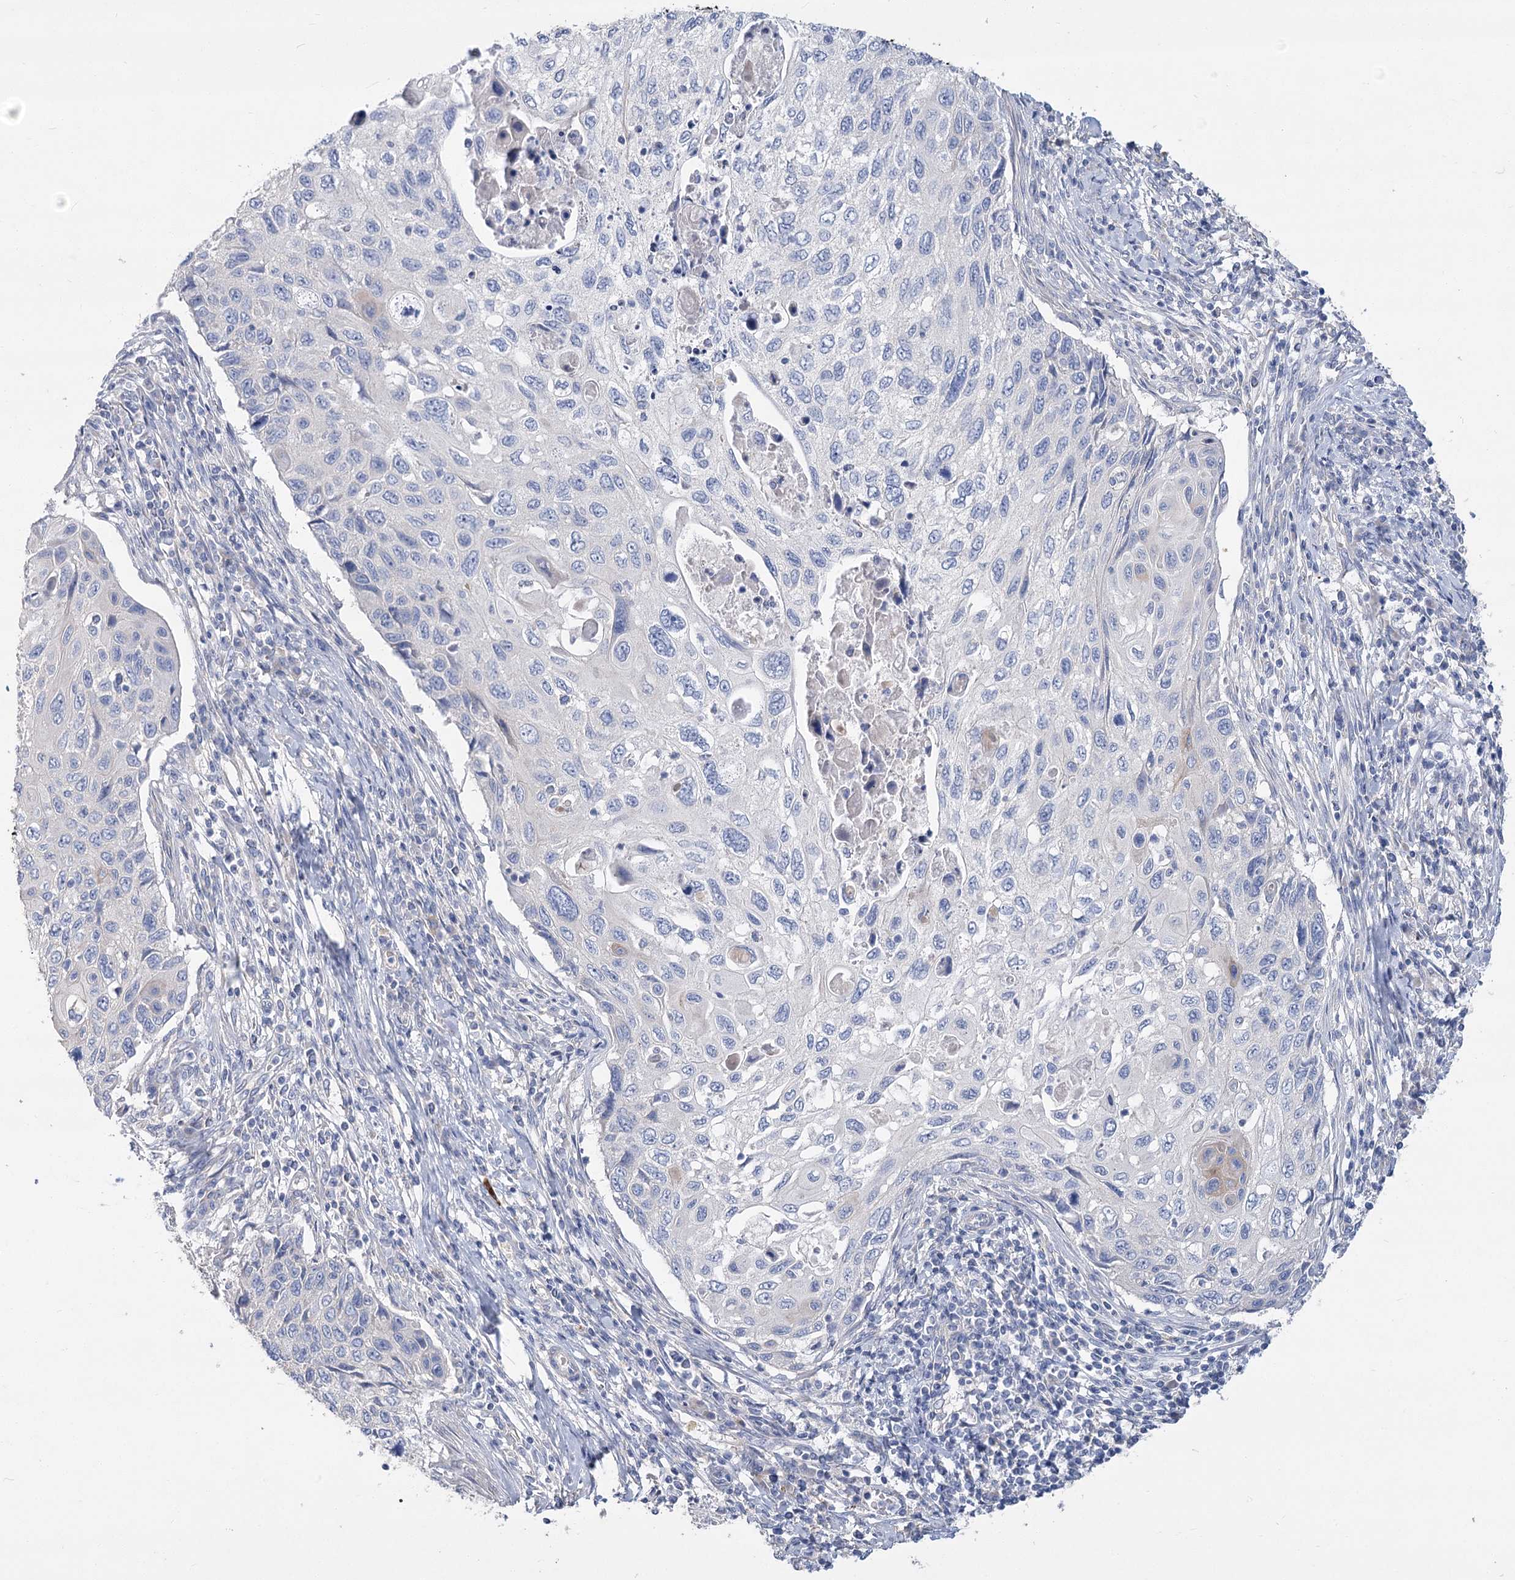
{"staining": {"intensity": "negative", "quantity": "none", "location": "none"}, "tissue": "cervical cancer", "cell_type": "Tumor cells", "image_type": "cancer", "snomed": [{"axis": "morphology", "description": "Squamous cell carcinoma, NOS"}, {"axis": "topography", "description": "Cervix"}], "caption": "Immunohistochemistry (IHC) histopathology image of human cervical cancer stained for a protein (brown), which displays no positivity in tumor cells.", "gene": "SLC9A3", "patient": {"sex": "female", "age": 70}}